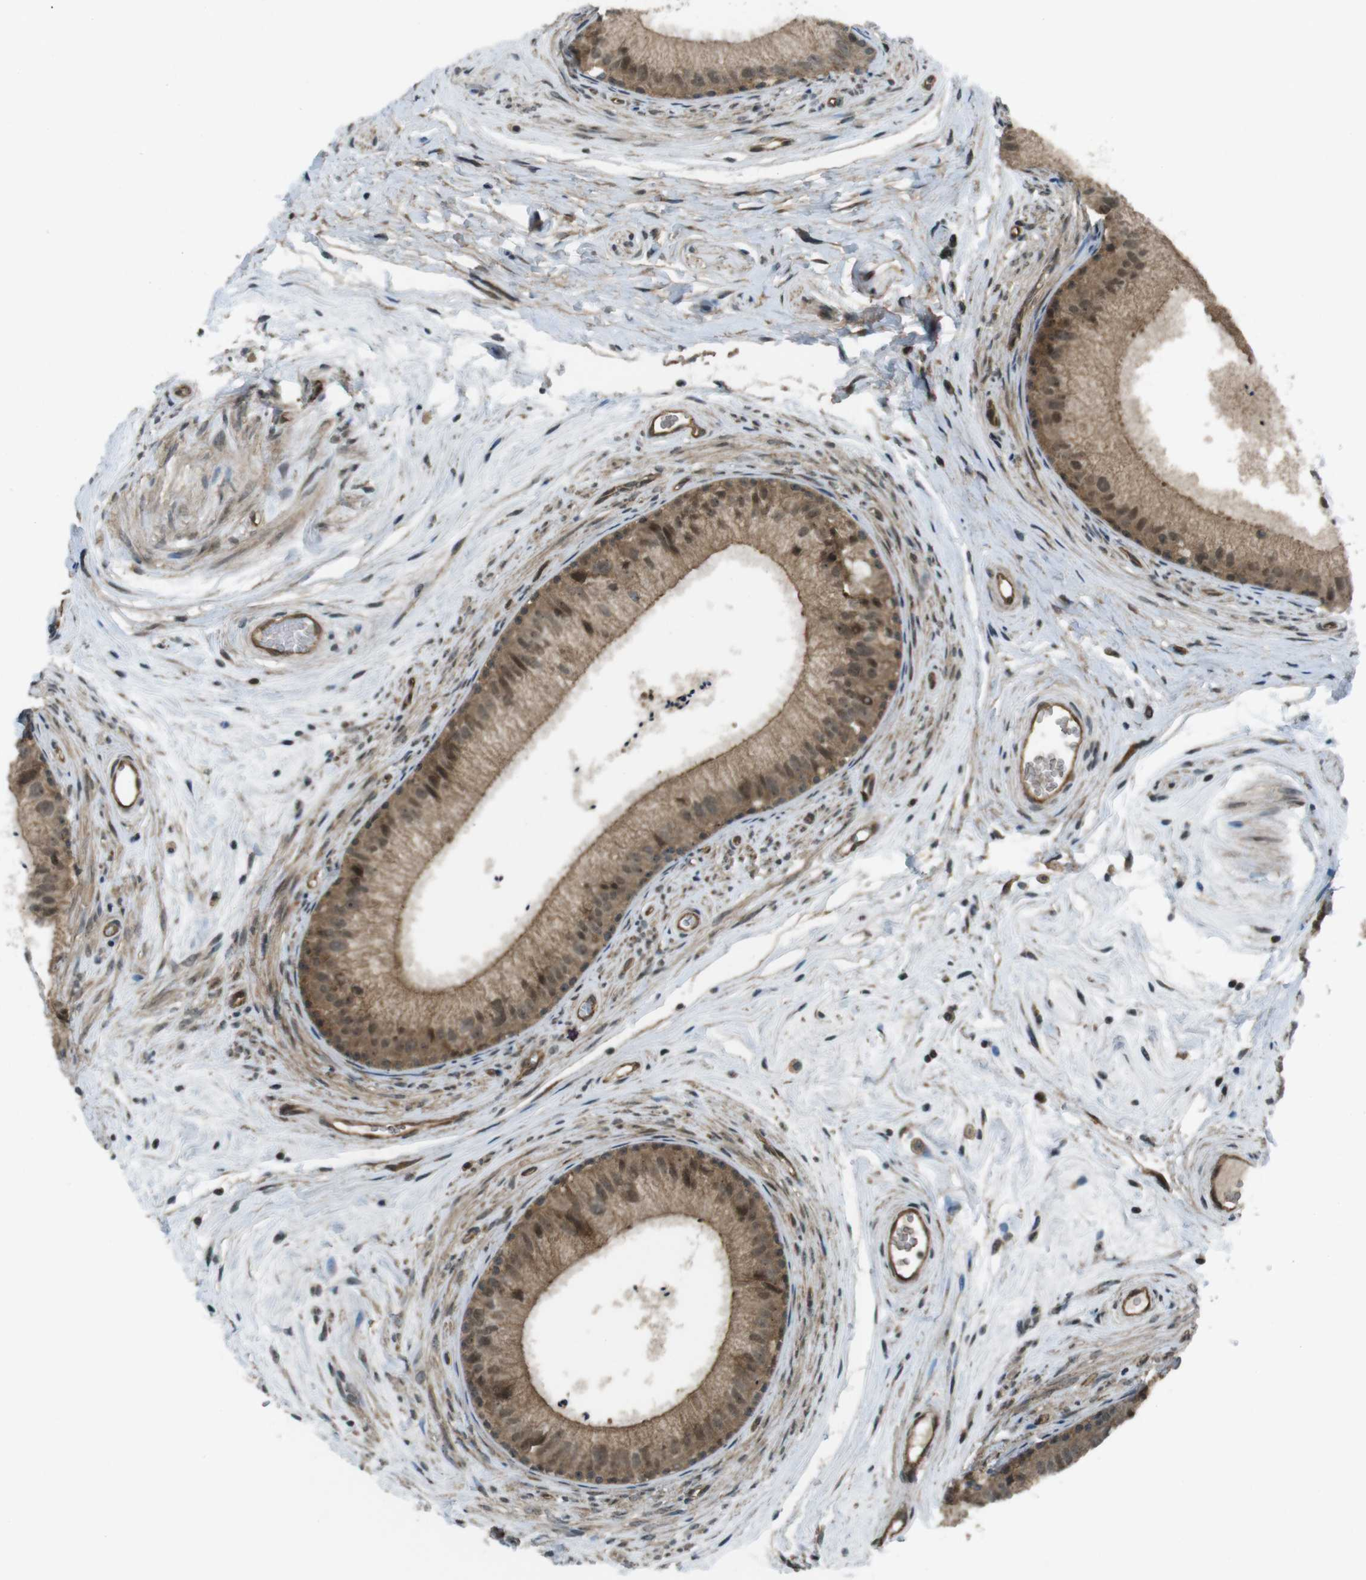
{"staining": {"intensity": "moderate", "quantity": ">75%", "location": "cytoplasmic/membranous,nuclear"}, "tissue": "epididymis", "cell_type": "Glandular cells", "image_type": "normal", "snomed": [{"axis": "morphology", "description": "Normal tissue, NOS"}, {"axis": "topography", "description": "Epididymis"}], "caption": "Brown immunohistochemical staining in normal human epididymis displays moderate cytoplasmic/membranous,nuclear expression in approximately >75% of glandular cells. (Brightfield microscopy of DAB IHC at high magnification).", "gene": "TIAM2", "patient": {"sex": "male", "age": 56}}